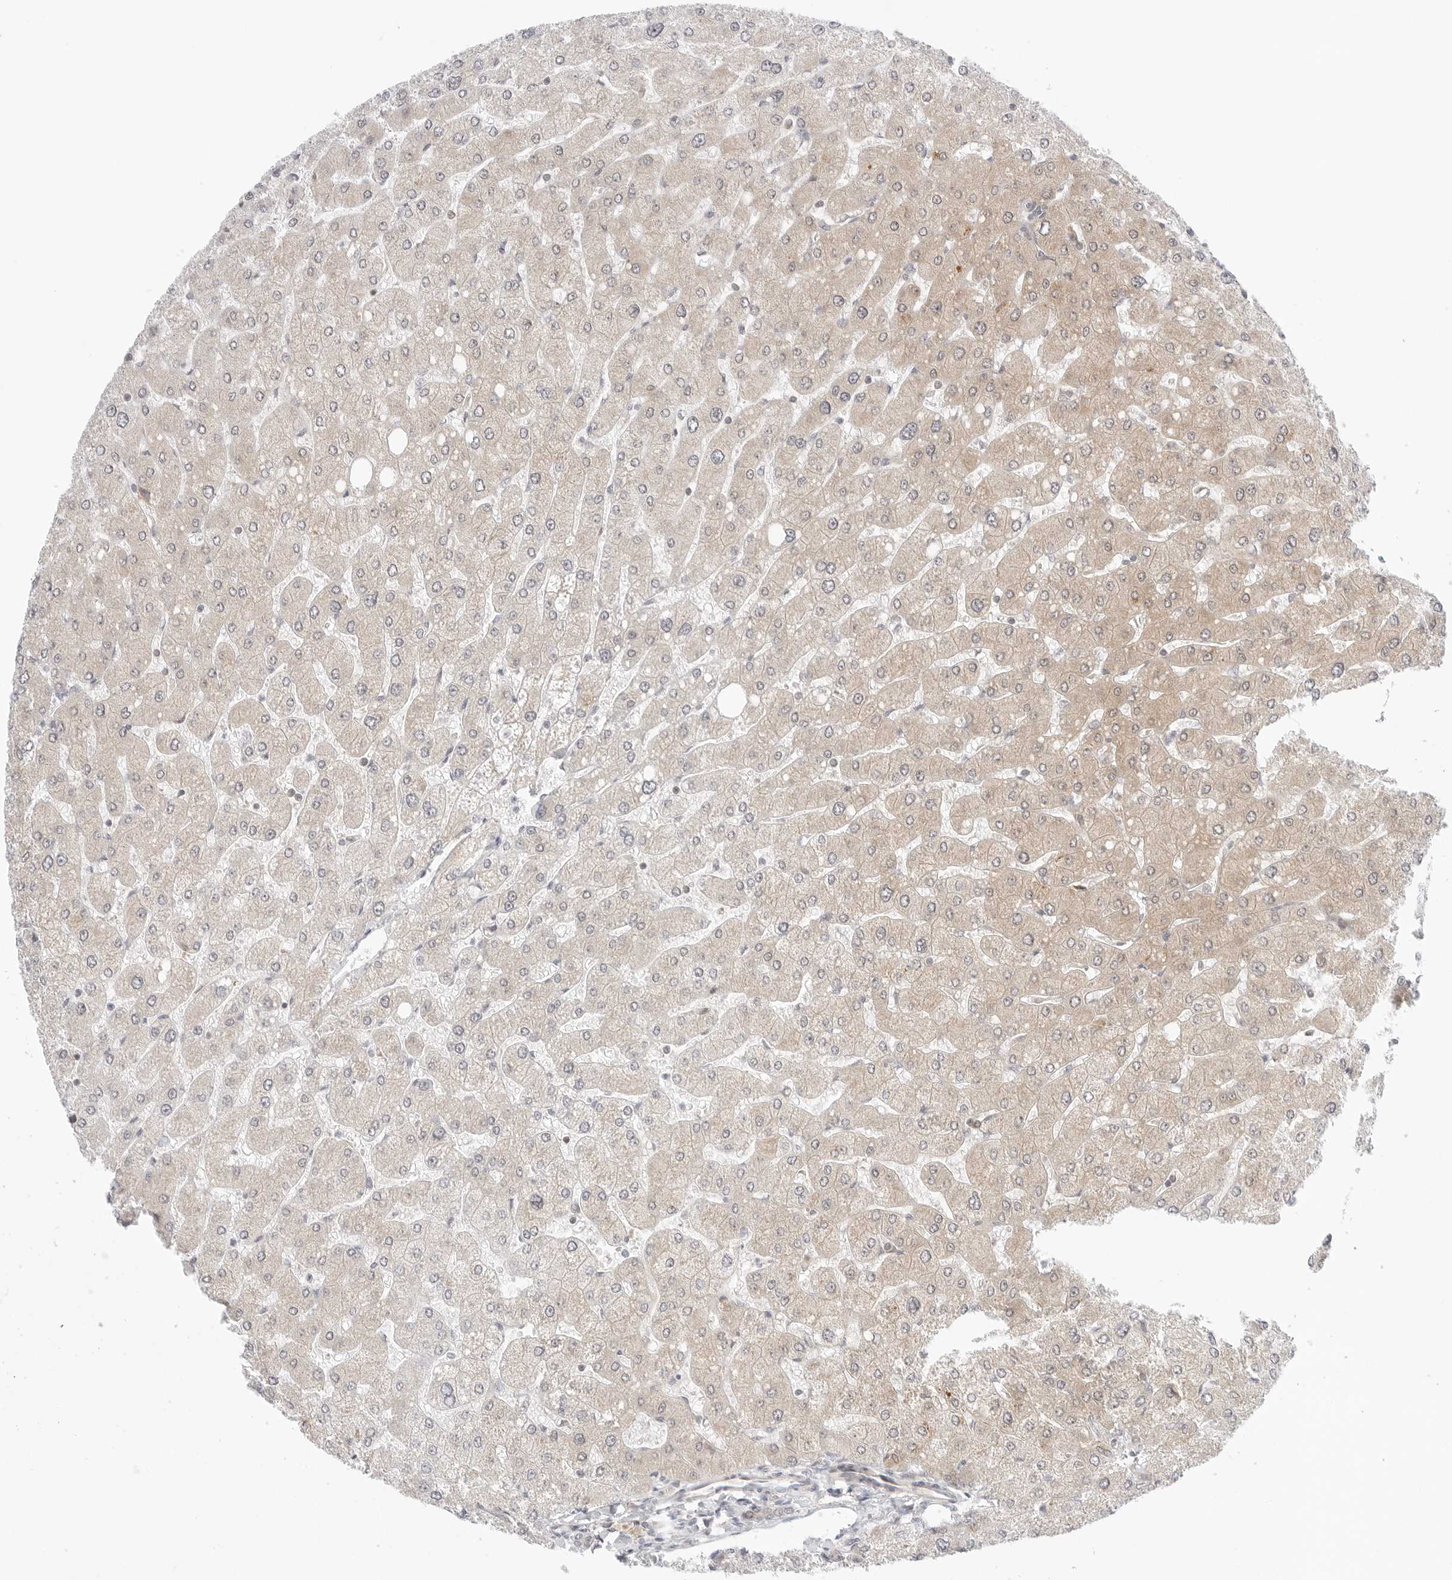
{"staining": {"intensity": "weak", "quantity": "25%-75%", "location": "cytoplasmic/membranous"}, "tissue": "liver", "cell_type": "Cholangiocytes", "image_type": "normal", "snomed": [{"axis": "morphology", "description": "Normal tissue, NOS"}, {"axis": "topography", "description": "Liver"}], "caption": "The micrograph shows a brown stain indicating the presence of a protein in the cytoplasmic/membranous of cholangiocytes in liver. The staining was performed using DAB (3,3'-diaminobenzidine), with brown indicating positive protein expression. Nuclei are stained blue with hematoxylin.", "gene": "NUDC", "patient": {"sex": "male", "age": 55}}